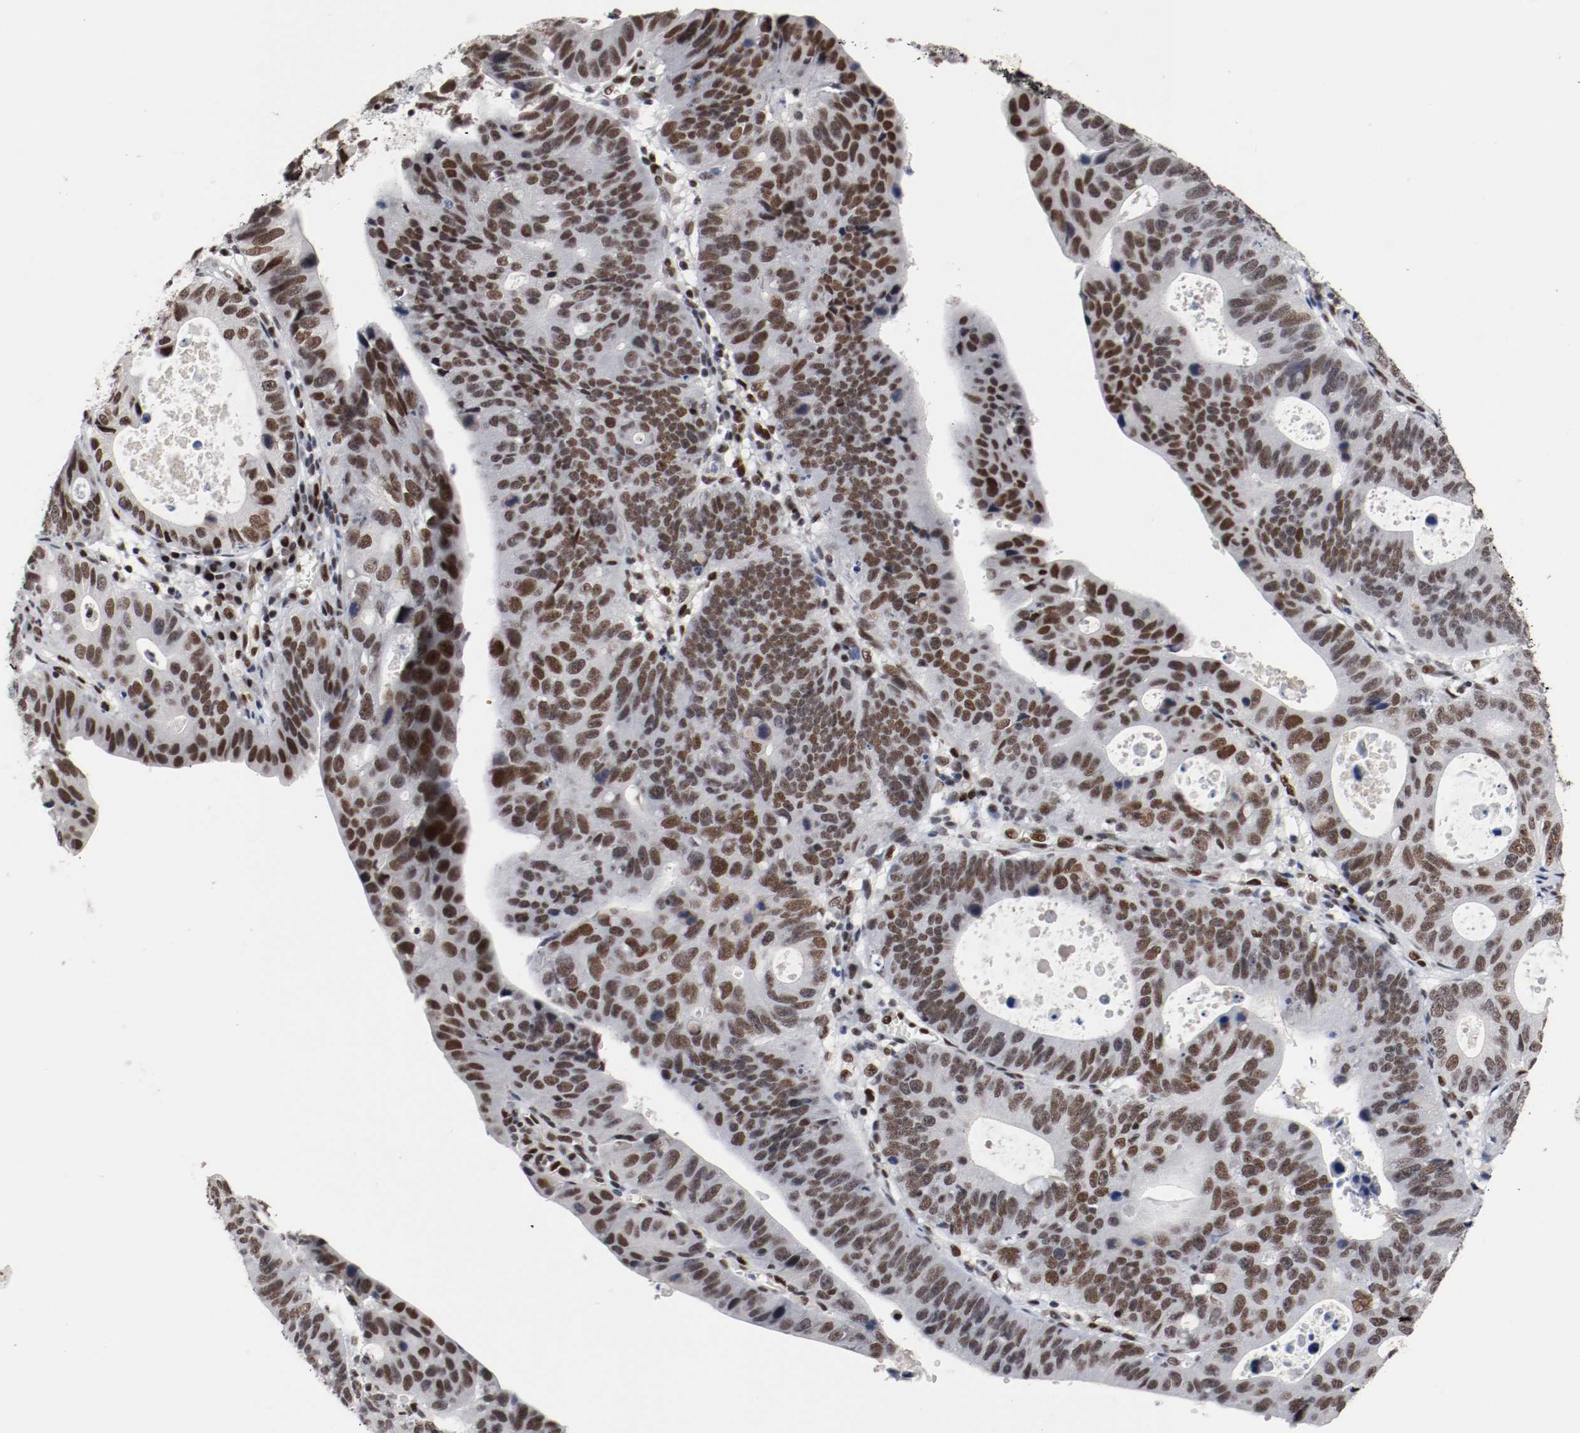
{"staining": {"intensity": "moderate", "quantity": ">75%", "location": "nuclear"}, "tissue": "stomach cancer", "cell_type": "Tumor cells", "image_type": "cancer", "snomed": [{"axis": "morphology", "description": "Adenocarcinoma, NOS"}, {"axis": "topography", "description": "Stomach"}], "caption": "Stomach cancer (adenocarcinoma) was stained to show a protein in brown. There is medium levels of moderate nuclear staining in about >75% of tumor cells.", "gene": "MEF2D", "patient": {"sex": "male", "age": 59}}